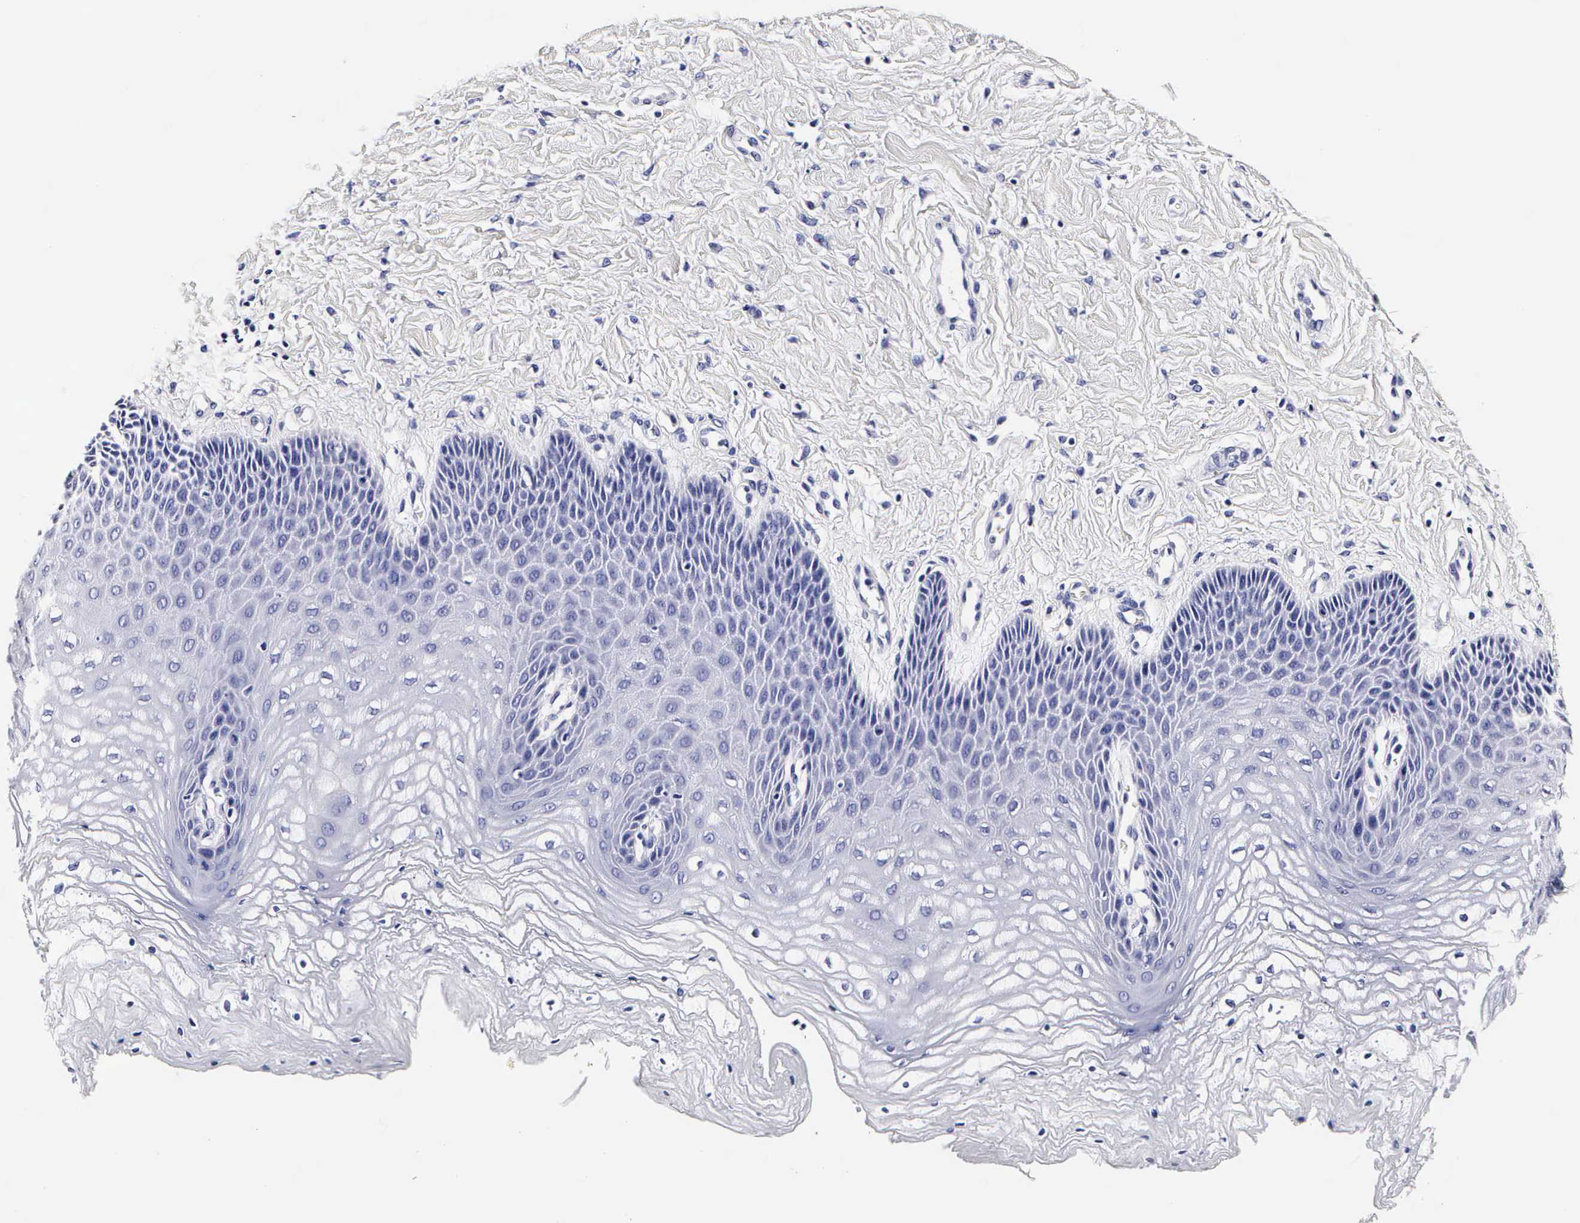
{"staining": {"intensity": "negative", "quantity": "none", "location": "none"}, "tissue": "vagina", "cell_type": "Squamous epithelial cells", "image_type": "normal", "snomed": [{"axis": "morphology", "description": "Normal tissue, NOS"}, {"axis": "topography", "description": "Vagina"}], "caption": "The photomicrograph exhibits no significant expression in squamous epithelial cells of vagina.", "gene": "RNASE6", "patient": {"sex": "female", "age": 68}}